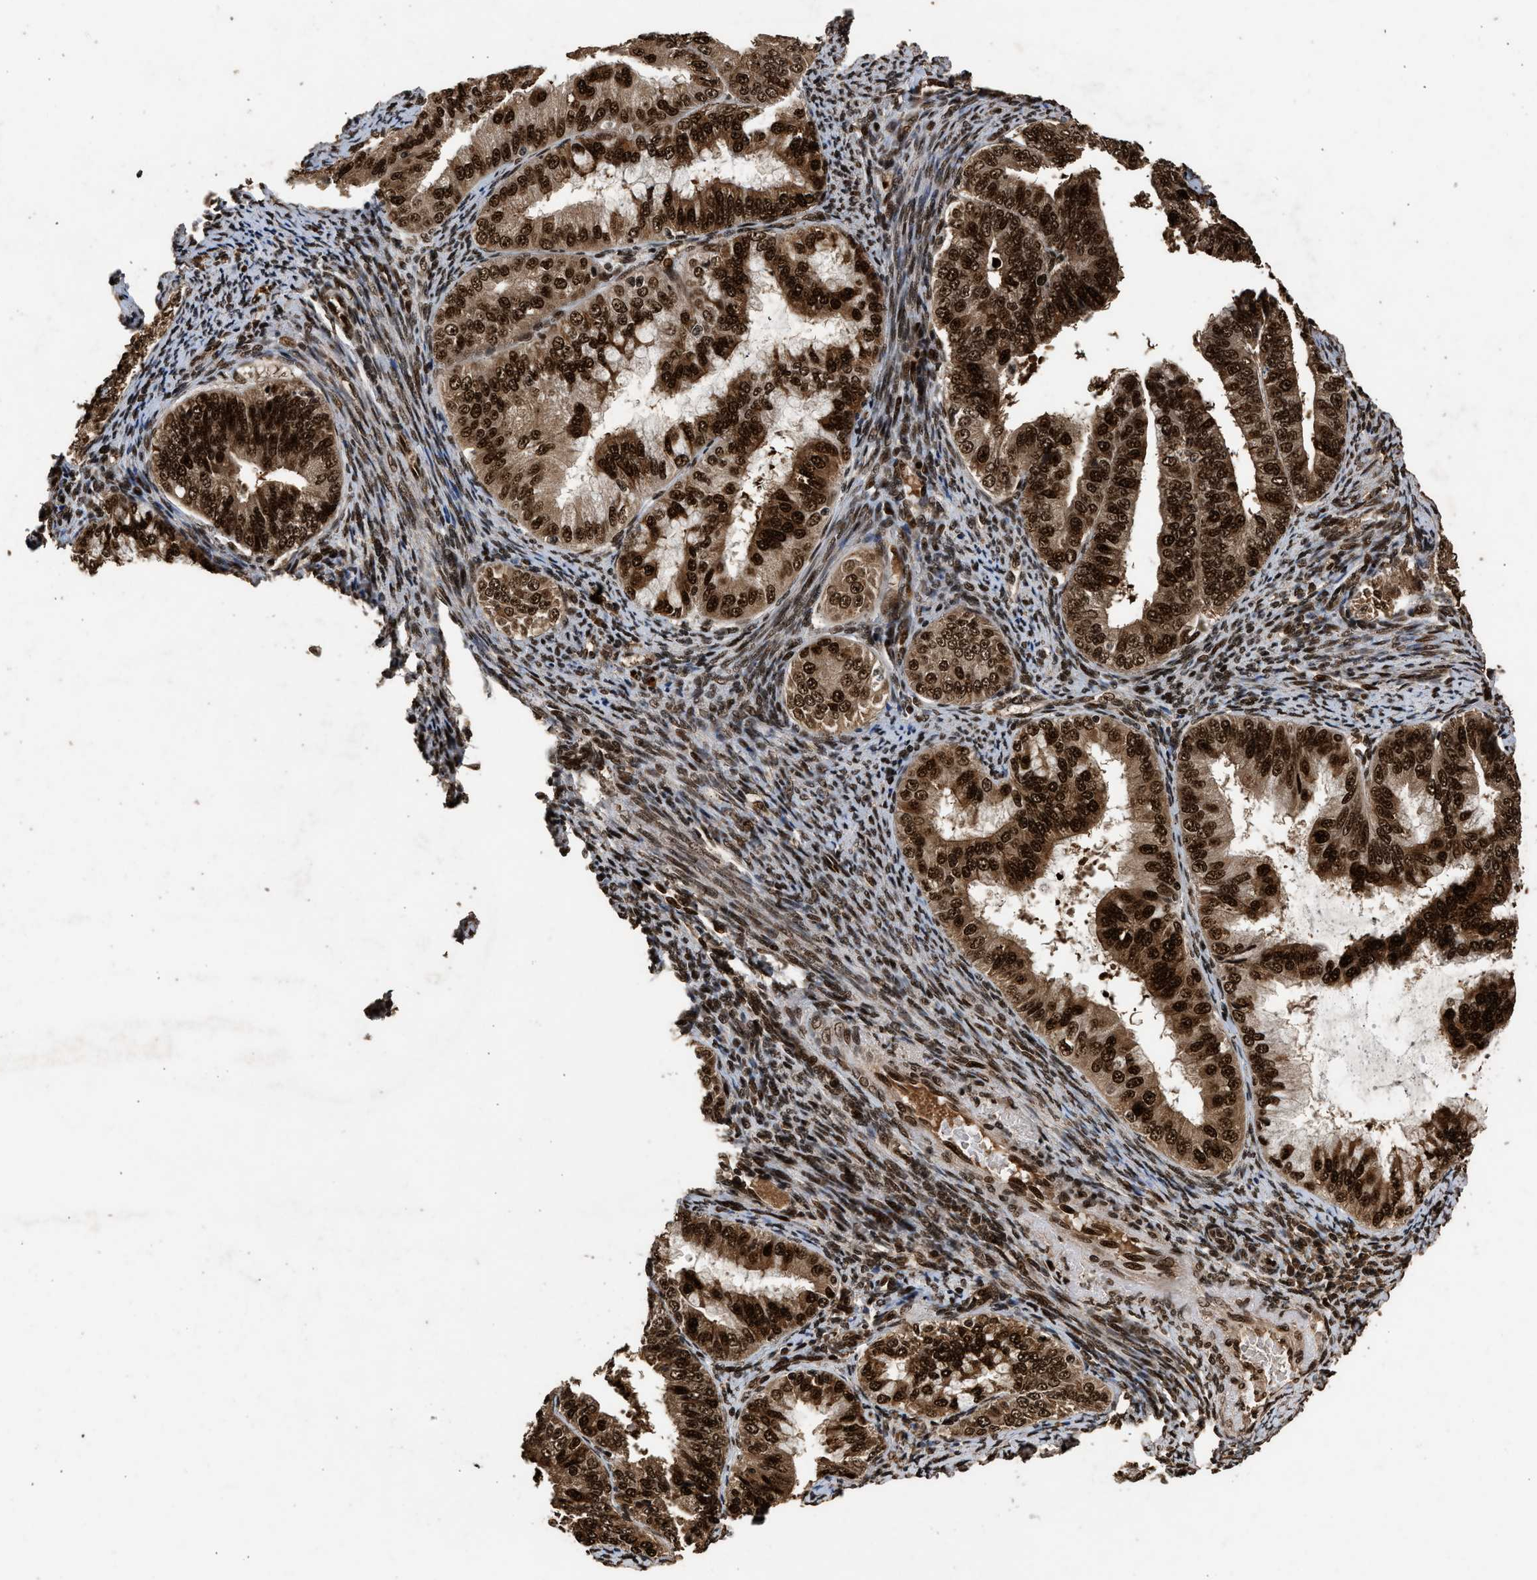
{"staining": {"intensity": "strong", "quantity": ">75%", "location": "cytoplasmic/membranous,nuclear"}, "tissue": "endometrial cancer", "cell_type": "Tumor cells", "image_type": "cancer", "snomed": [{"axis": "morphology", "description": "Adenocarcinoma, NOS"}, {"axis": "topography", "description": "Endometrium"}], "caption": "The photomicrograph reveals staining of endometrial cancer, revealing strong cytoplasmic/membranous and nuclear protein staining (brown color) within tumor cells.", "gene": "PPP4R3B", "patient": {"sex": "female", "age": 63}}